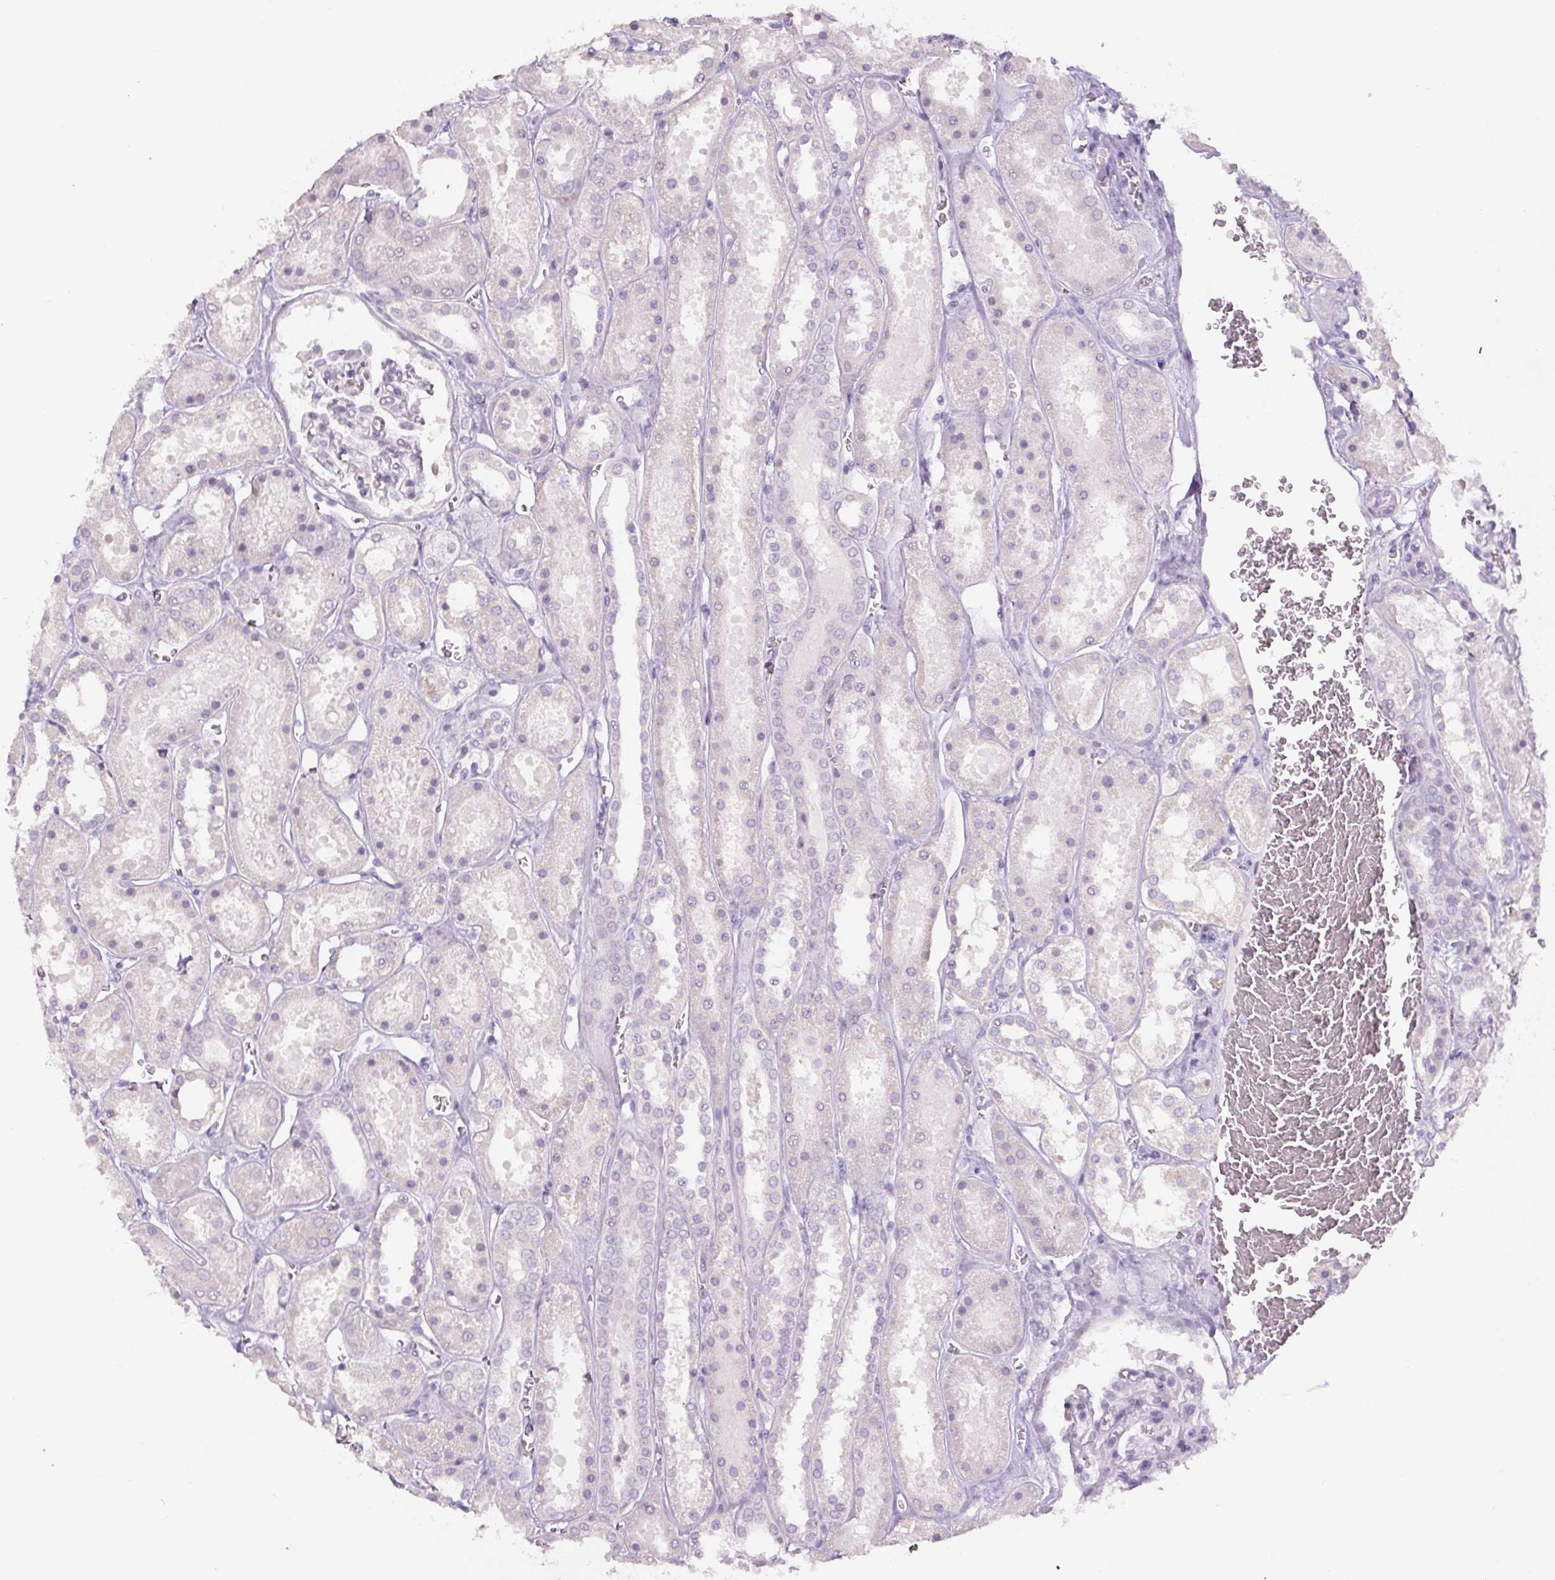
{"staining": {"intensity": "moderate", "quantity": "<25%", "location": "nuclear"}, "tissue": "kidney", "cell_type": "Cells in glomeruli", "image_type": "normal", "snomed": [{"axis": "morphology", "description": "Normal tissue, NOS"}, {"axis": "topography", "description": "Kidney"}], "caption": "Kidney stained for a protein (brown) reveals moderate nuclear positive expression in about <25% of cells in glomeruli.", "gene": "SIX1", "patient": {"sex": "female", "age": 41}}